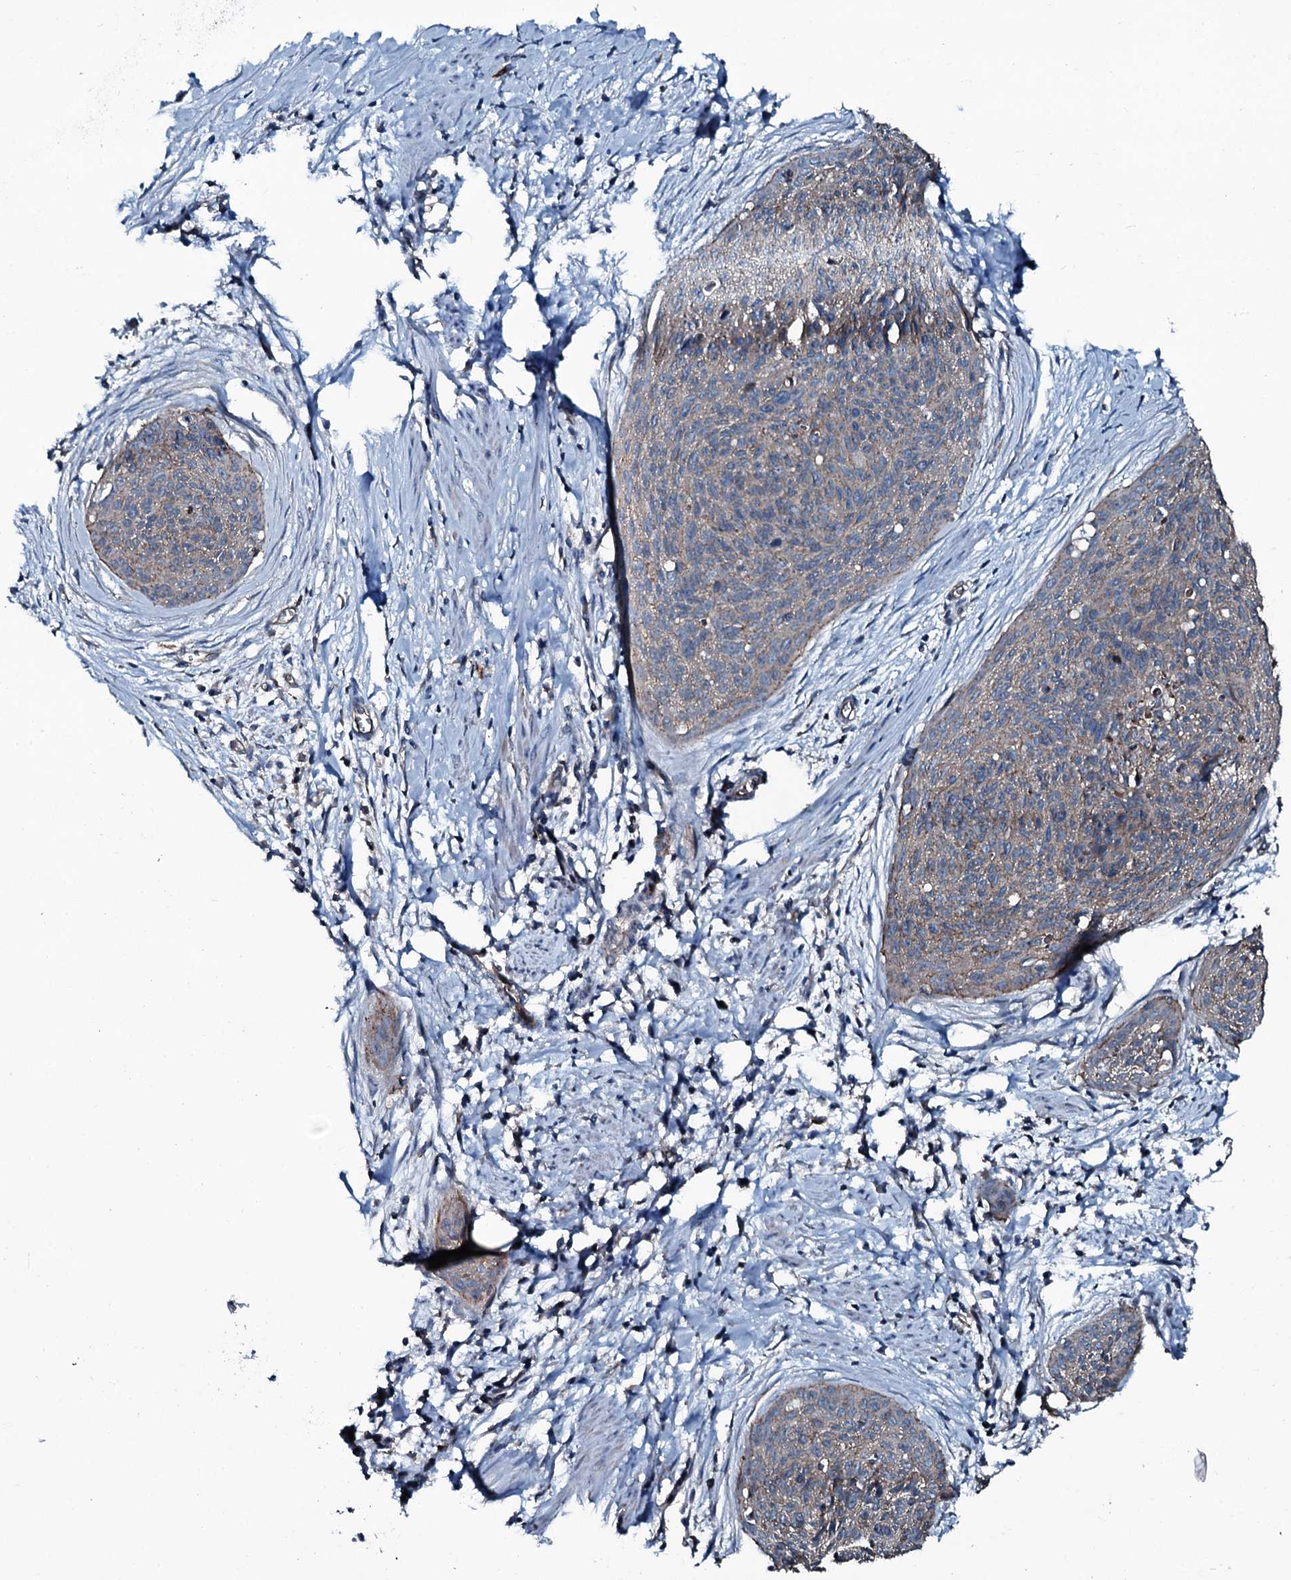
{"staining": {"intensity": "weak", "quantity": ">75%", "location": "cytoplasmic/membranous"}, "tissue": "cervical cancer", "cell_type": "Tumor cells", "image_type": "cancer", "snomed": [{"axis": "morphology", "description": "Squamous cell carcinoma, NOS"}, {"axis": "topography", "description": "Cervix"}], "caption": "An image of squamous cell carcinoma (cervical) stained for a protein shows weak cytoplasmic/membranous brown staining in tumor cells.", "gene": "SLC25A38", "patient": {"sex": "female", "age": 55}}